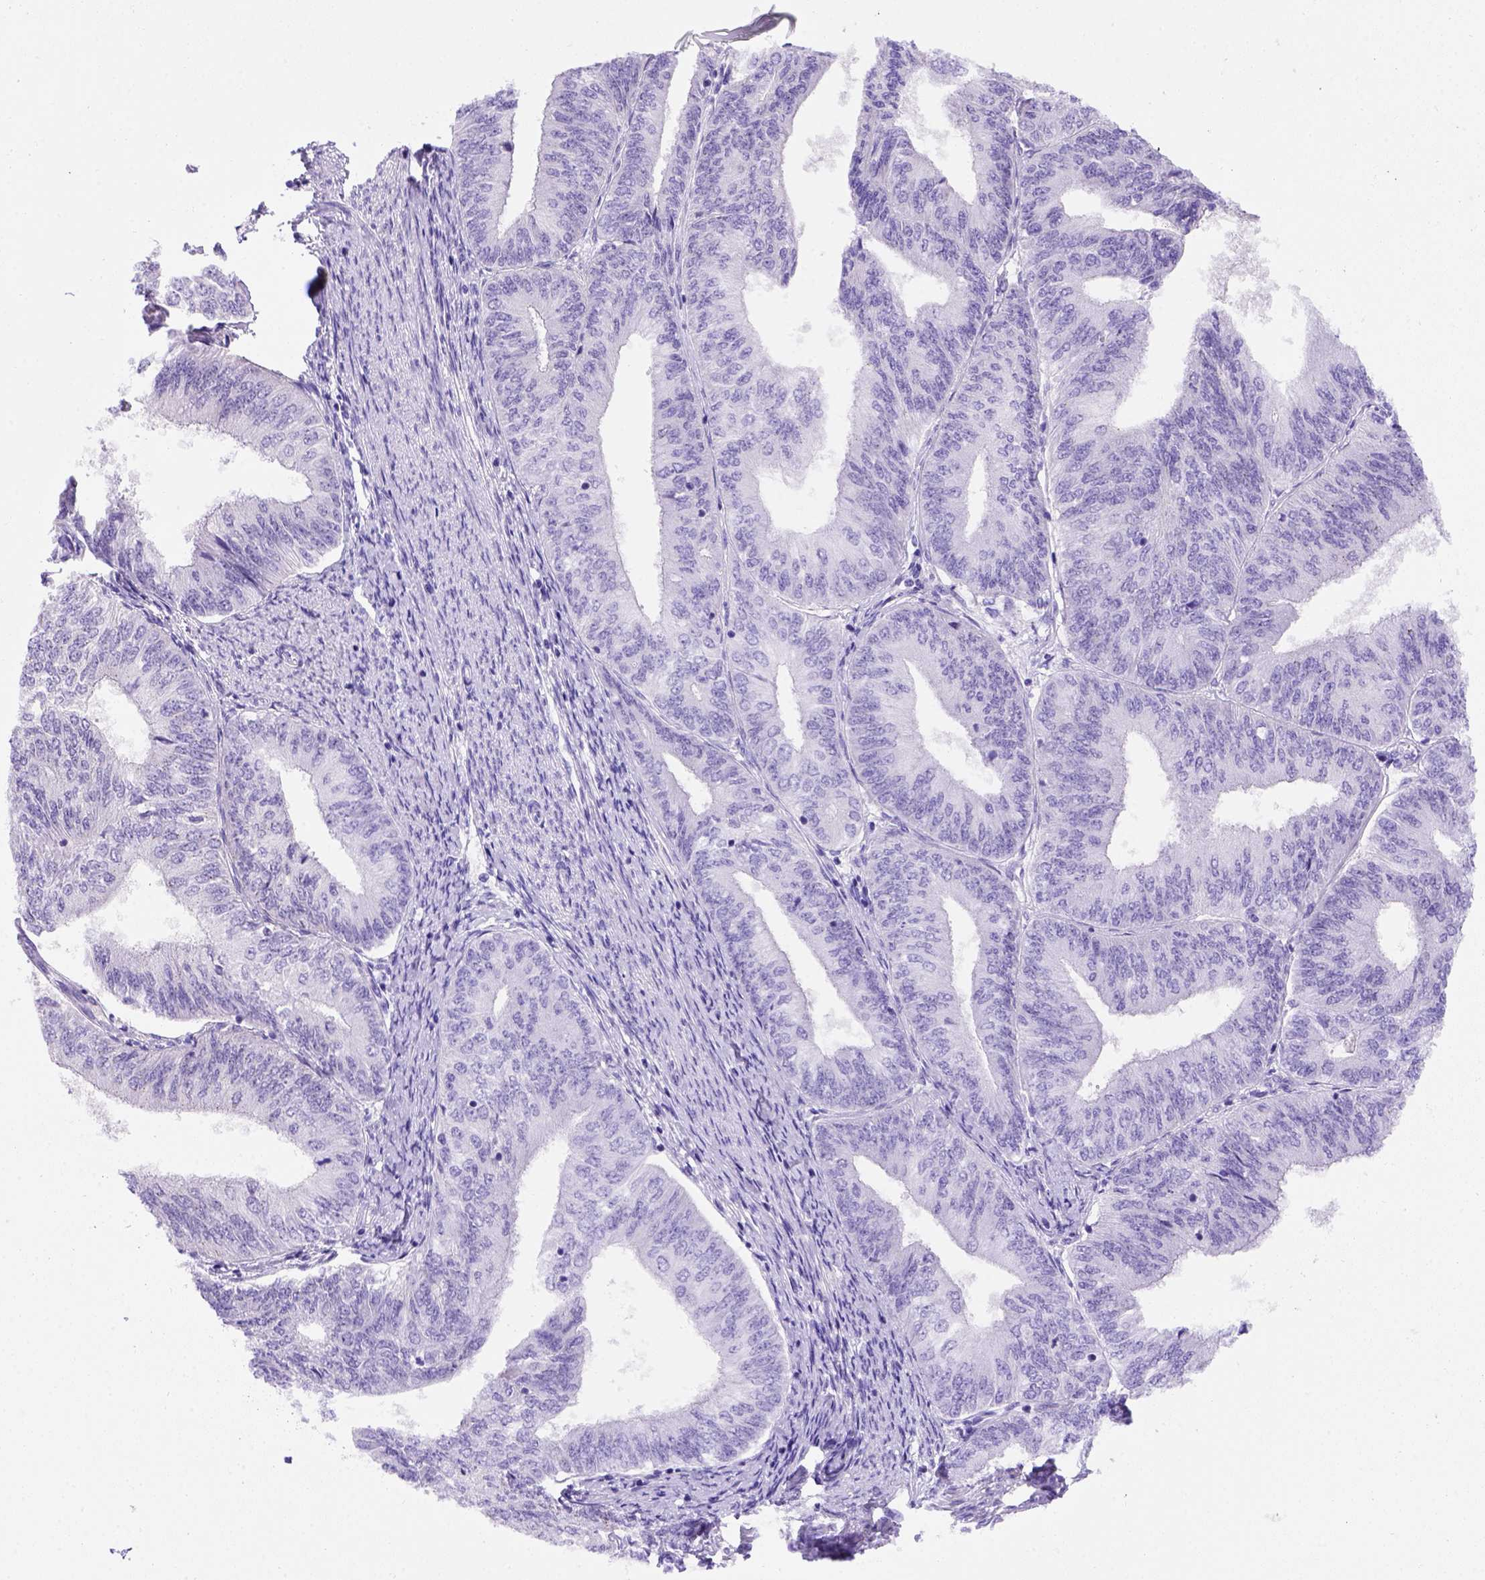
{"staining": {"intensity": "negative", "quantity": "none", "location": "none"}, "tissue": "endometrial cancer", "cell_type": "Tumor cells", "image_type": "cancer", "snomed": [{"axis": "morphology", "description": "Adenocarcinoma, NOS"}, {"axis": "topography", "description": "Endometrium"}], "caption": "There is no significant staining in tumor cells of adenocarcinoma (endometrial). (DAB immunohistochemistry, high magnification).", "gene": "FOXI1", "patient": {"sex": "female", "age": 58}}